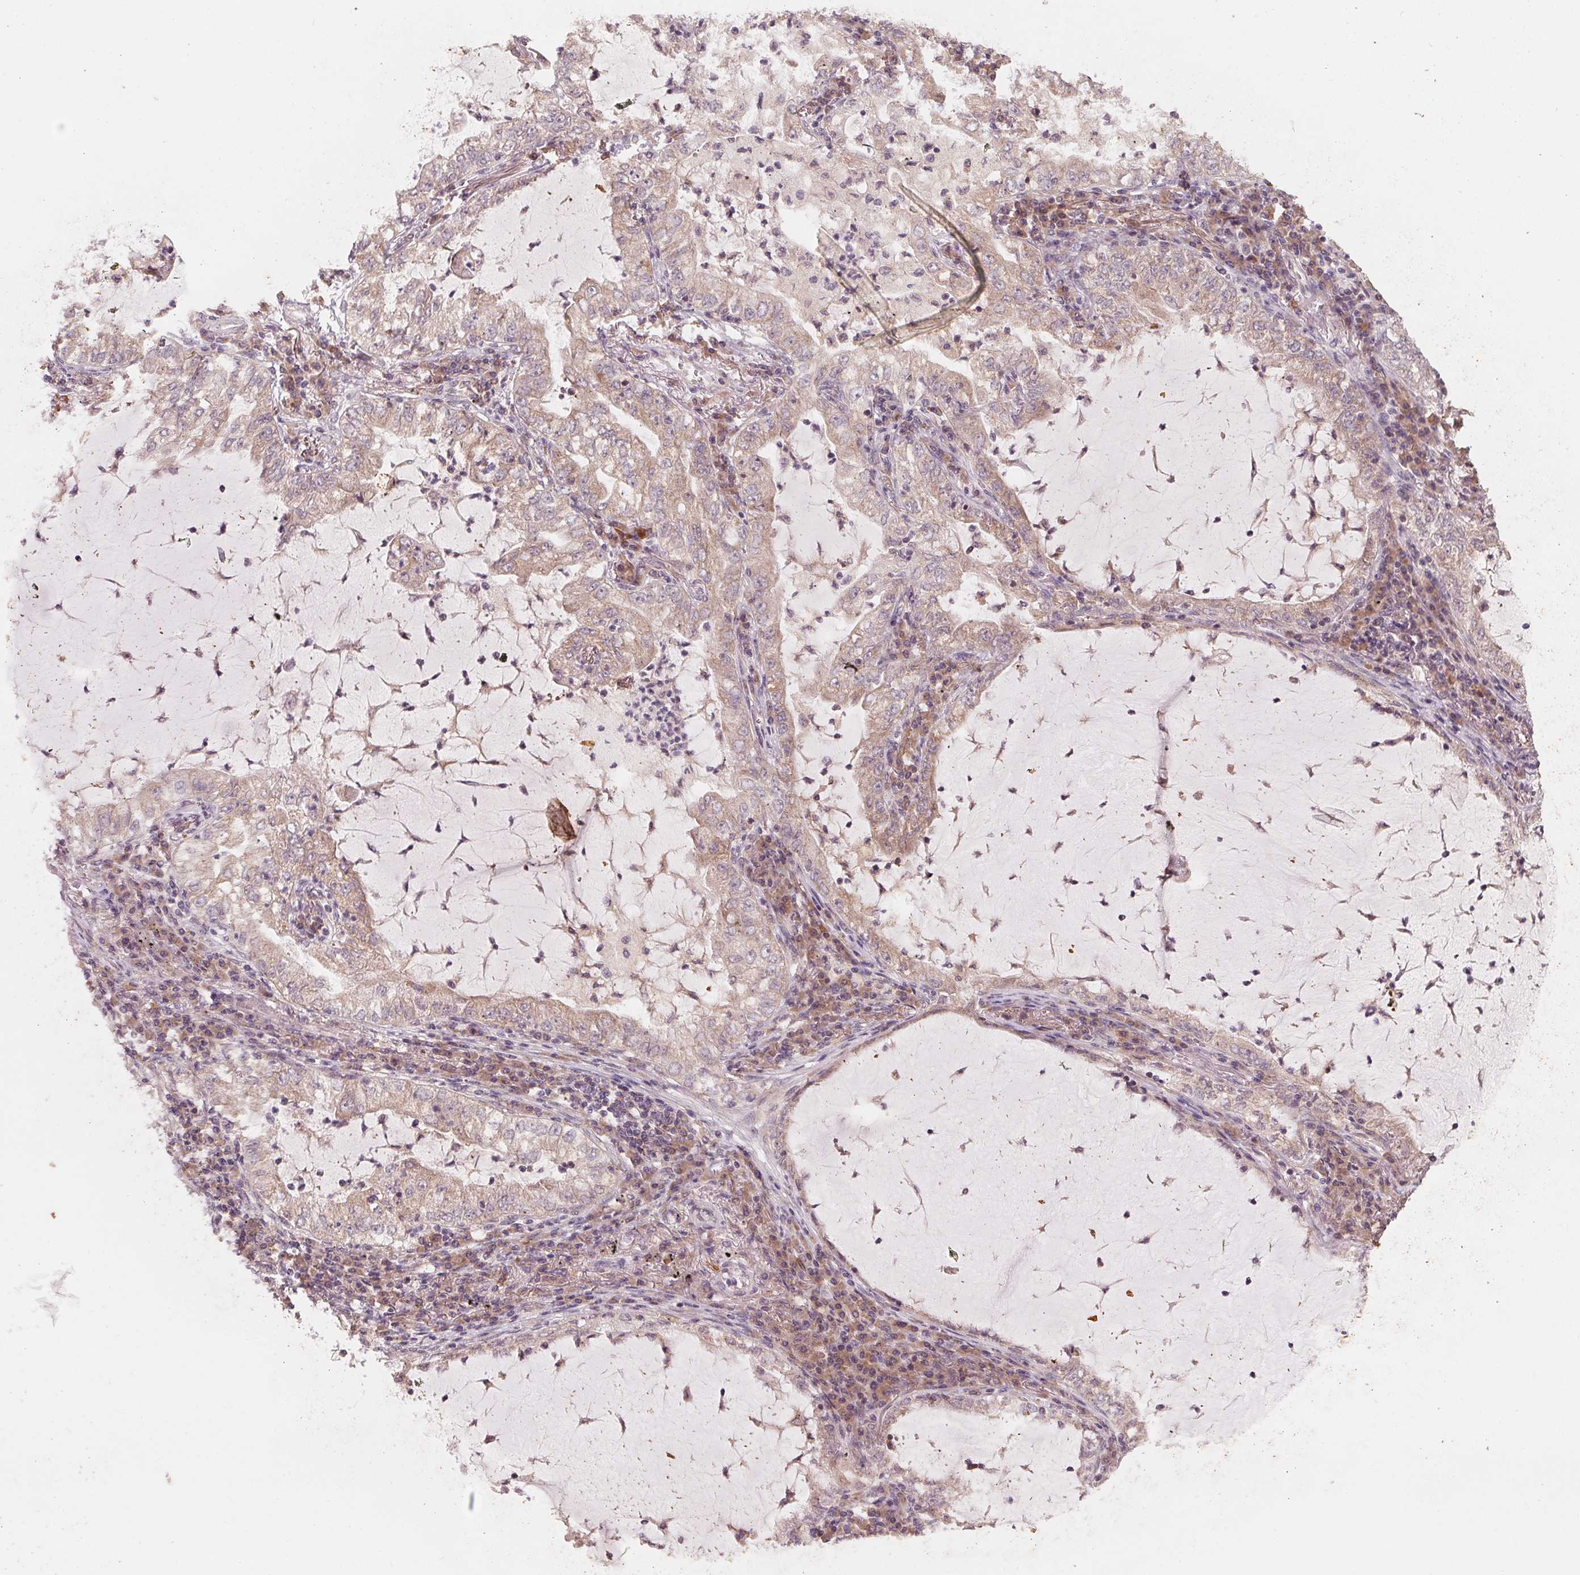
{"staining": {"intensity": "weak", "quantity": ">75%", "location": "cytoplasmic/membranous"}, "tissue": "lung cancer", "cell_type": "Tumor cells", "image_type": "cancer", "snomed": [{"axis": "morphology", "description": "Adenocarcinoma, NOS"}, {"axis": "topography", "description": "Lung"}], "caption": "The immunohistochemical stain labels weak cytoplasmic/membranous positivity in tumor cells of lung adenocarcinoma tissue.", "gene": "GIGYF2", "patient": {"sex": "female", "age": 73}}